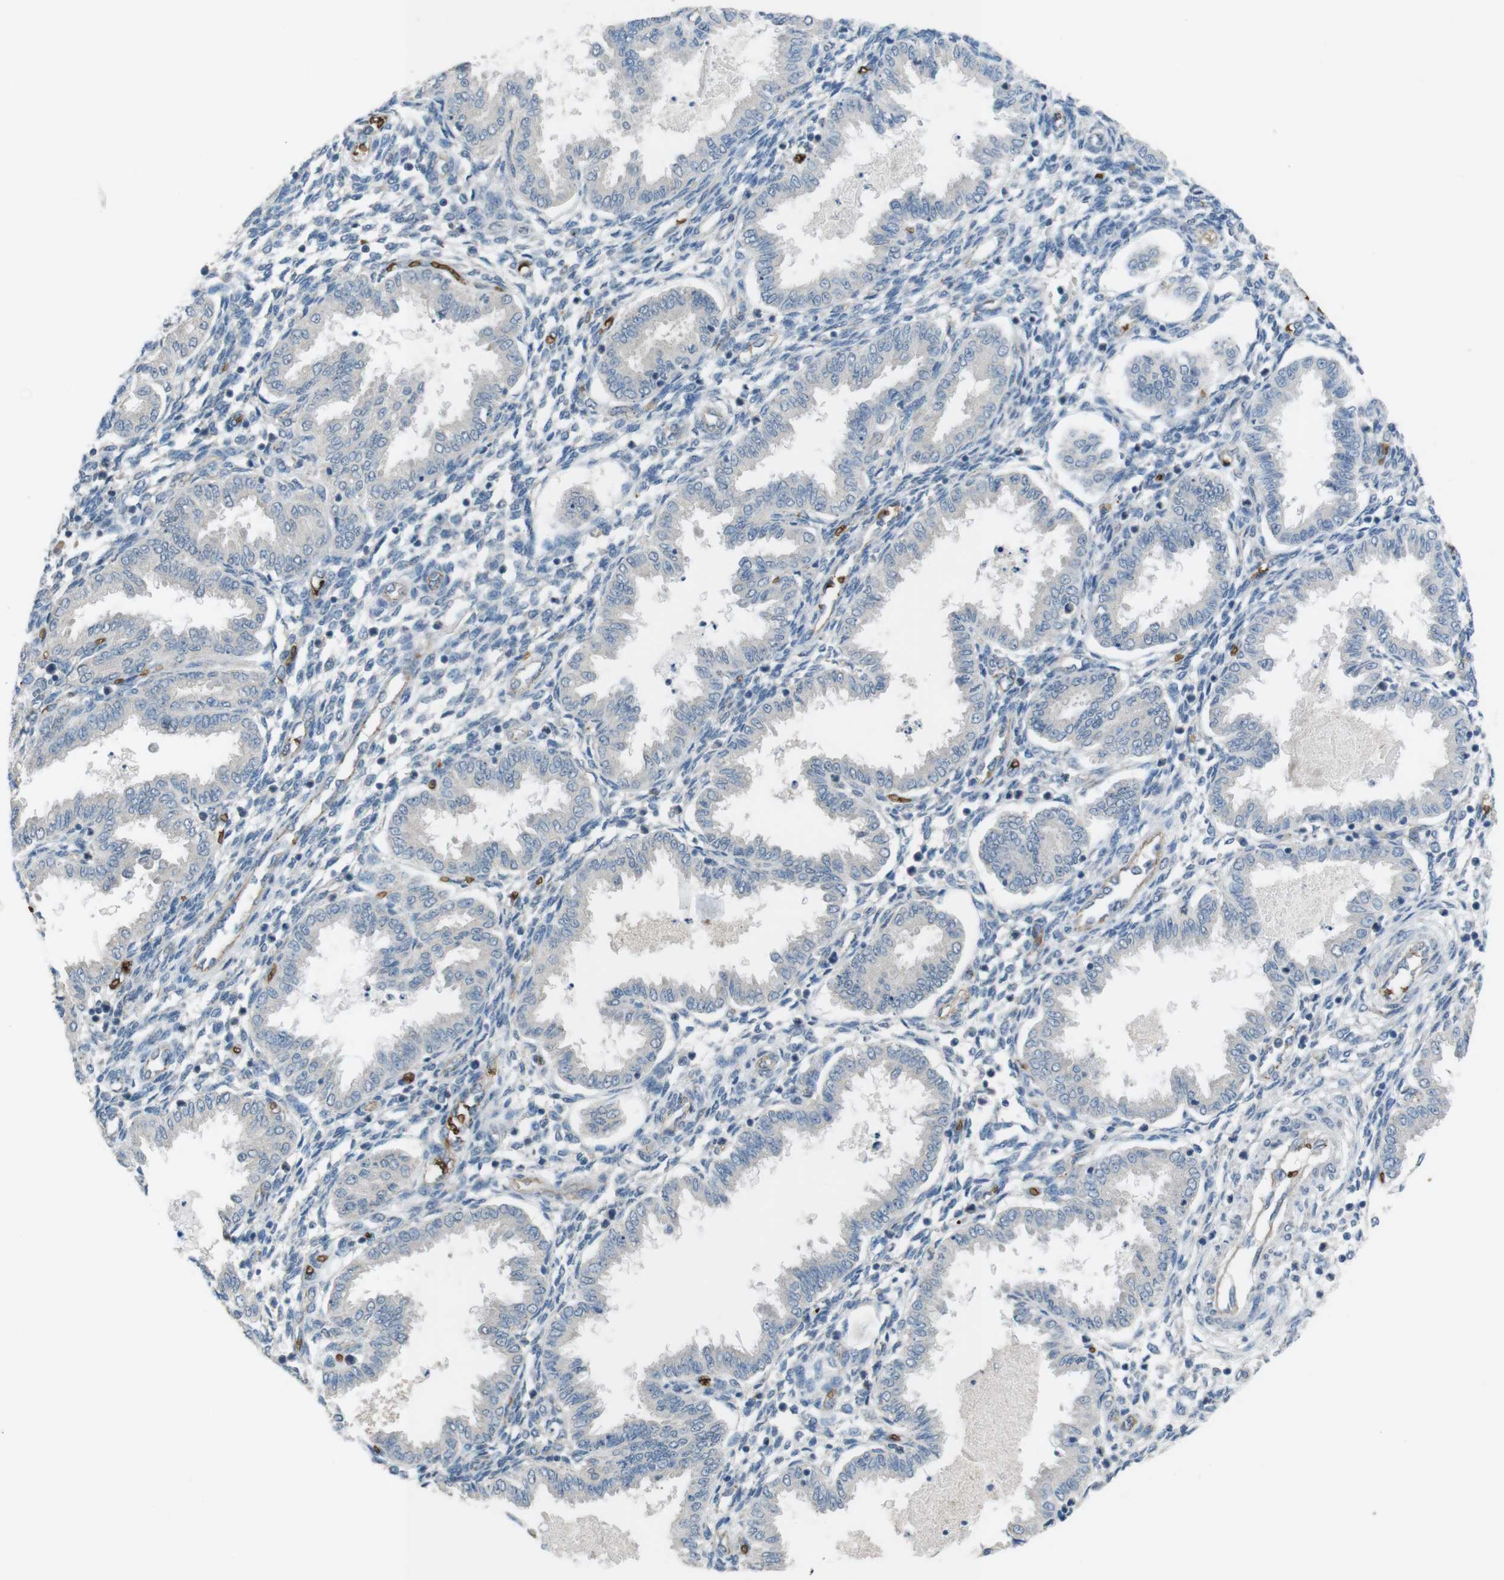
{"staining": {"intensity": "negative", "quantity": "none", "location": "none"}, "tissue": "endometrium", "cell_type": "Cells in endometrial stroma", "image_type": "normal", "snomed": [{"axis": "morphology", "description": "Normal tissue, NOS"}, {"axis": "topography", "description": "Endometrium"}], "caption": "Immunohistochemistry image of benign human endometrium stained for a protein (brown), which displays no expression in cells in endometrial stroma. (Brightfield microscopy of DAB IHC at high magnification).", "gene": "GYPA", "patient": {"sex": "female", "age": 33}}